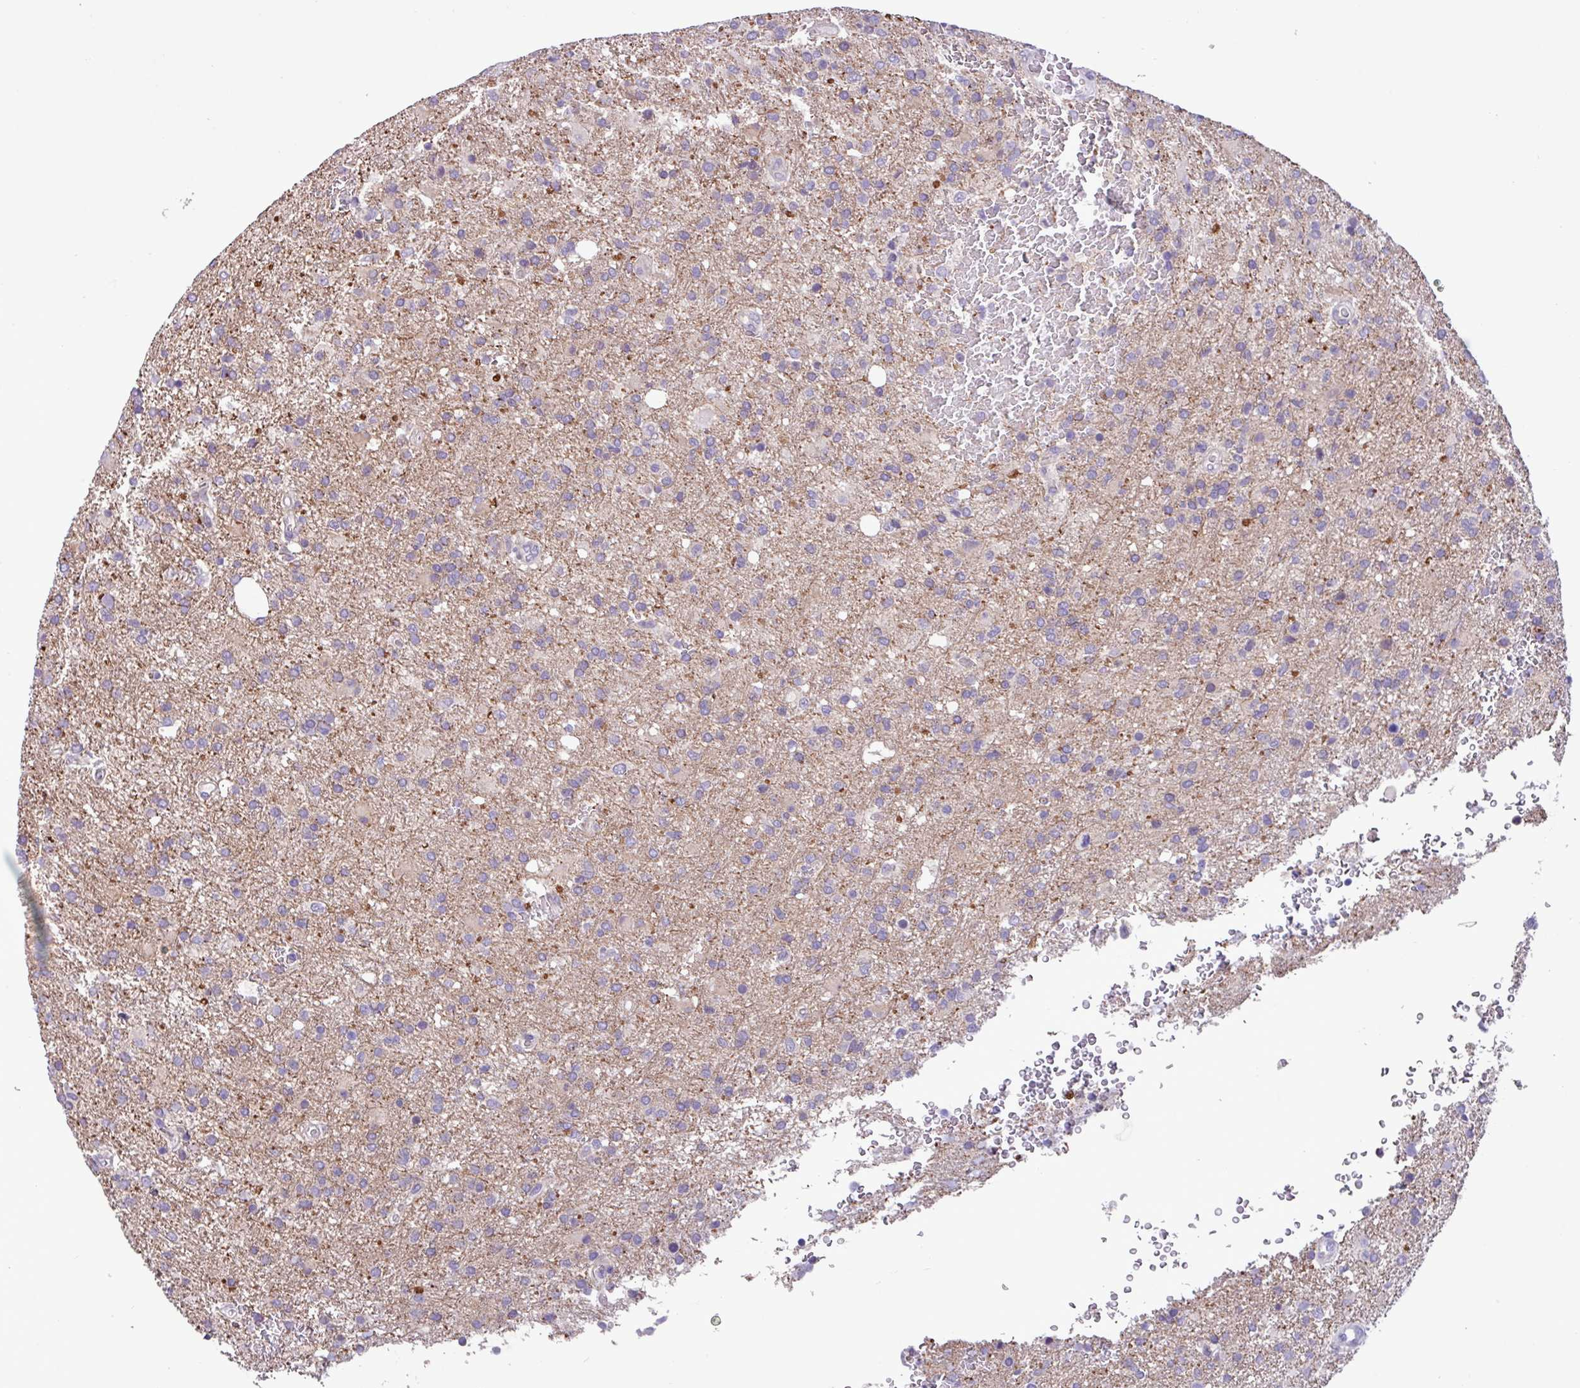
{"staining": {"intensity": "negative", "quantity": "none", "location": "none"}, "tissue": "glioma", "cell_type": "Tumor cells", "image_type": "cancer", "snomed": [{"axis": "morphology", "description": "Glioma, malignant, High grade"}, {"axis": "topography", "description": "Brain"}], "caption": "A photomicrograph of malignant glioma (high-grade) stained for a protein demonstrates no brown staining in tumor cells.", "gene": "PAX8", "patient": {"sex": "female", "age": 74}}